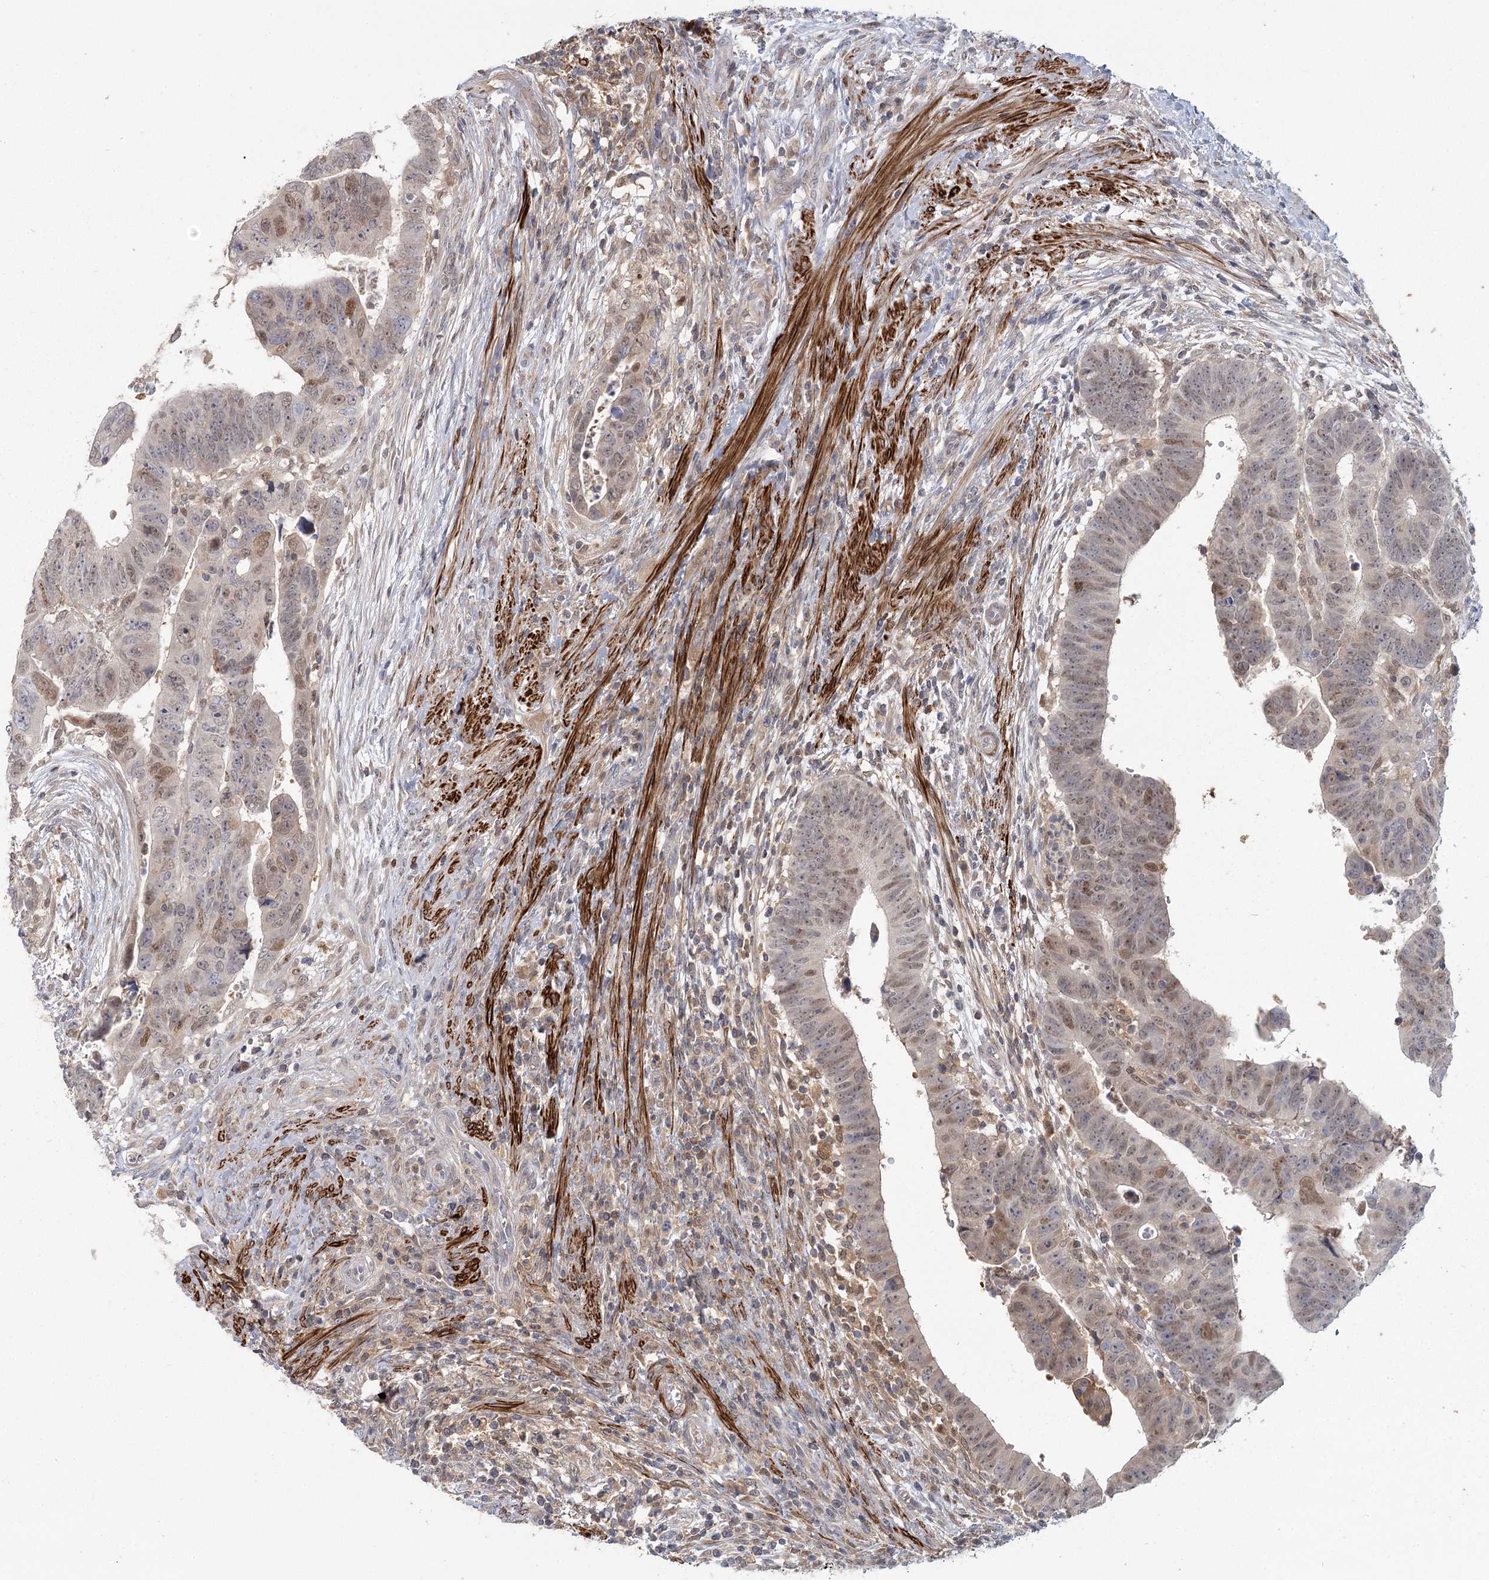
{"staining": {"intensity": "moderate", "quantity": "25%-75%", "location": "nuclear"}, "tissue": "colorectal cancer", "cell_type": "Tumor cells", "image_type": "cancer", "snomed": [{"axis": "morphology", "description": "Normal tissue, NOS"}, {"axis": "morphology", "description": "Adenocarcinoma, NOS"}, {"axis": "topography", "description": "Rectum"}], "caption": "DAB (3,3'-diaminobenzidine) immunohistochemical staining of colorectal adenocarcinoma reveals moderate nuclear protein staining in approximately 25%-75% of tumor cells.", "gene": "USP11", "patient": {"sex": "female", "age": 65}}